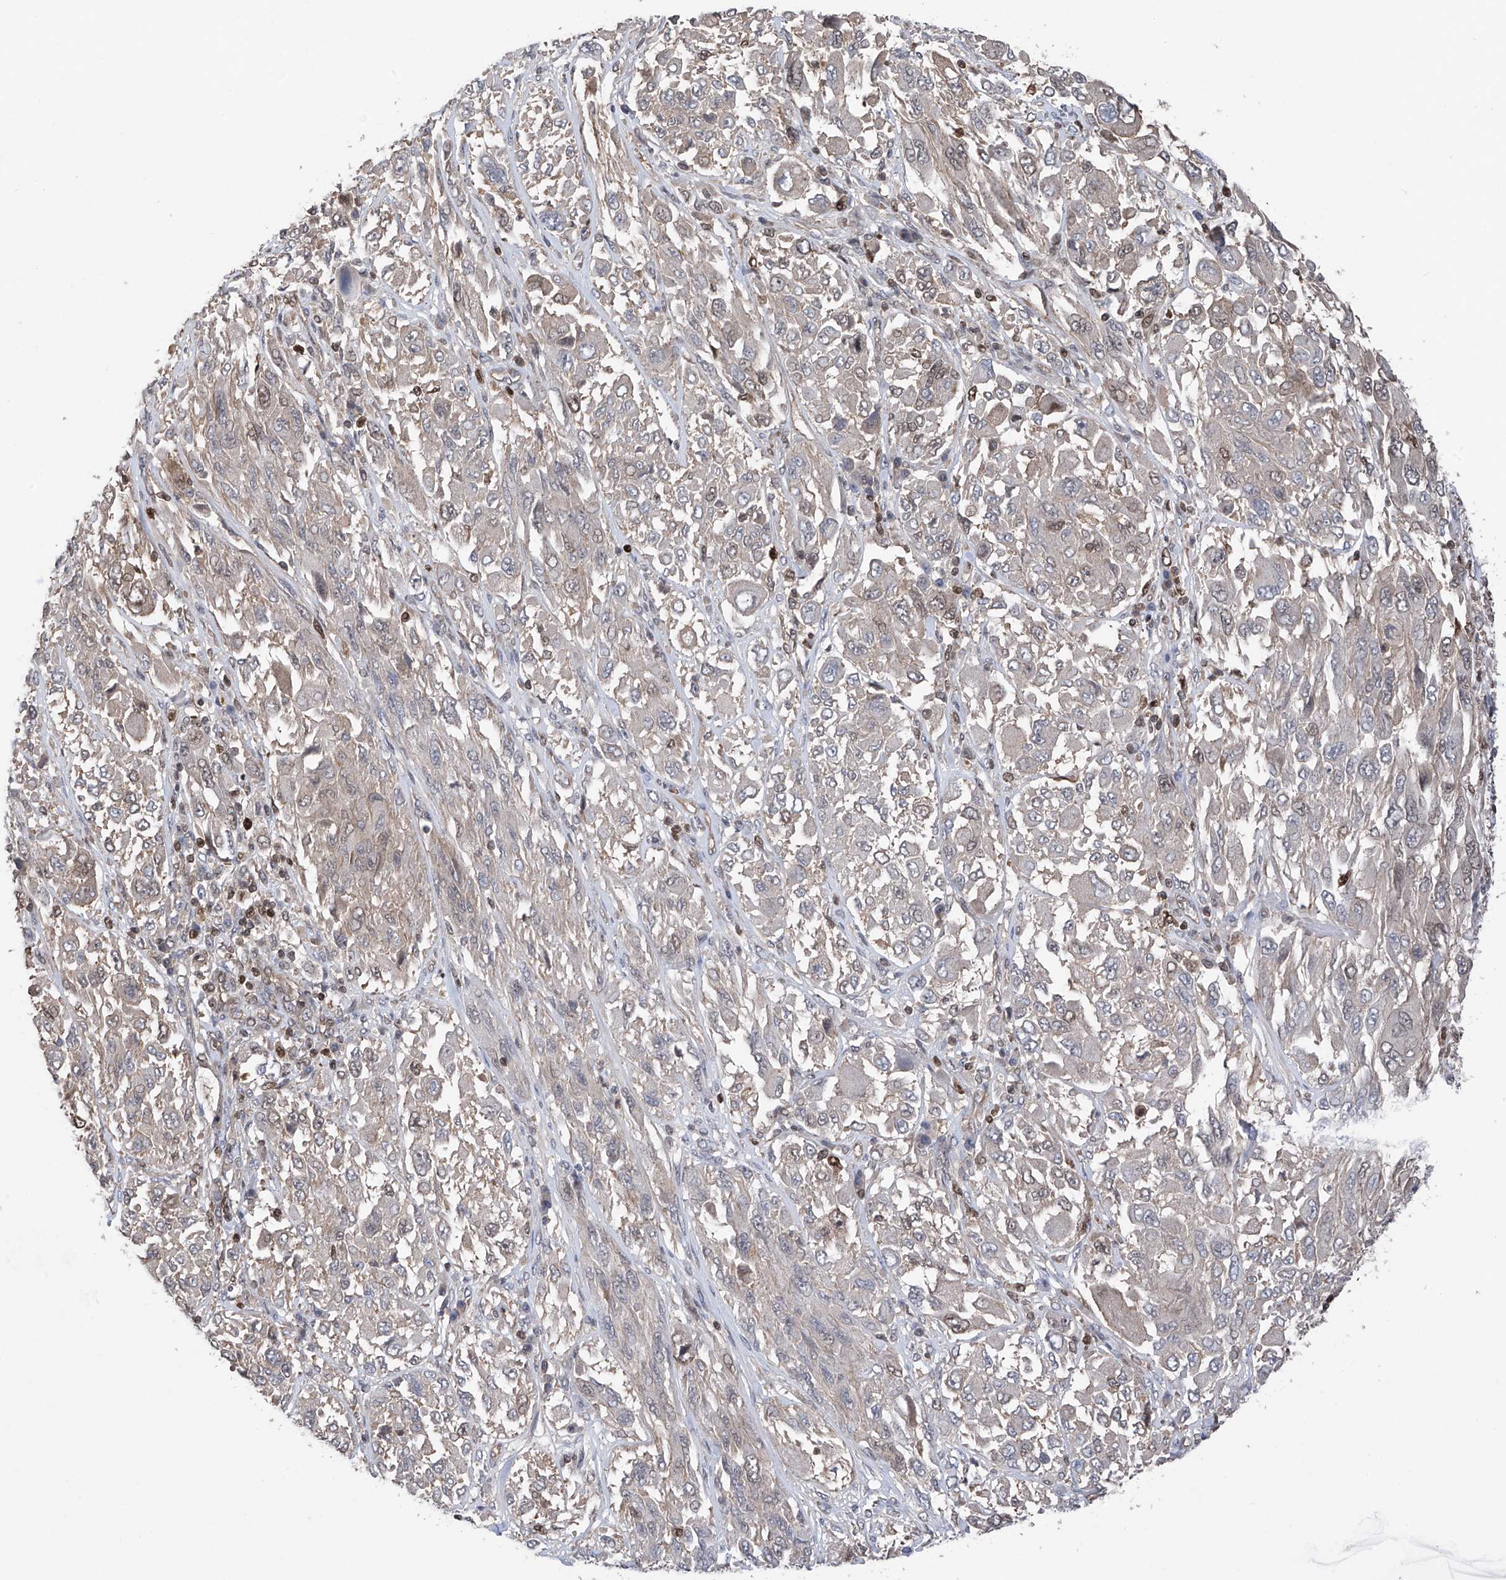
{"staining": {"intensity": "negative", "quantity": "none", "location": "none"}, "tissue": "melanoma", "cell_type": "Tumor cells", "image_type": "cancer", "snomed": [{"axis": "morphology", "description": "Malignant melanoma, NOS"}, {"axis": "topography", "description": "Skin"}], "caption": "This is a histopathology image of immunohistochemistry (IHC) staining of malignant melanoma, which shows no positivity in tumor cells.", "gene": "DNAJC9", "patient": {"sex": "female", "age": 91}}